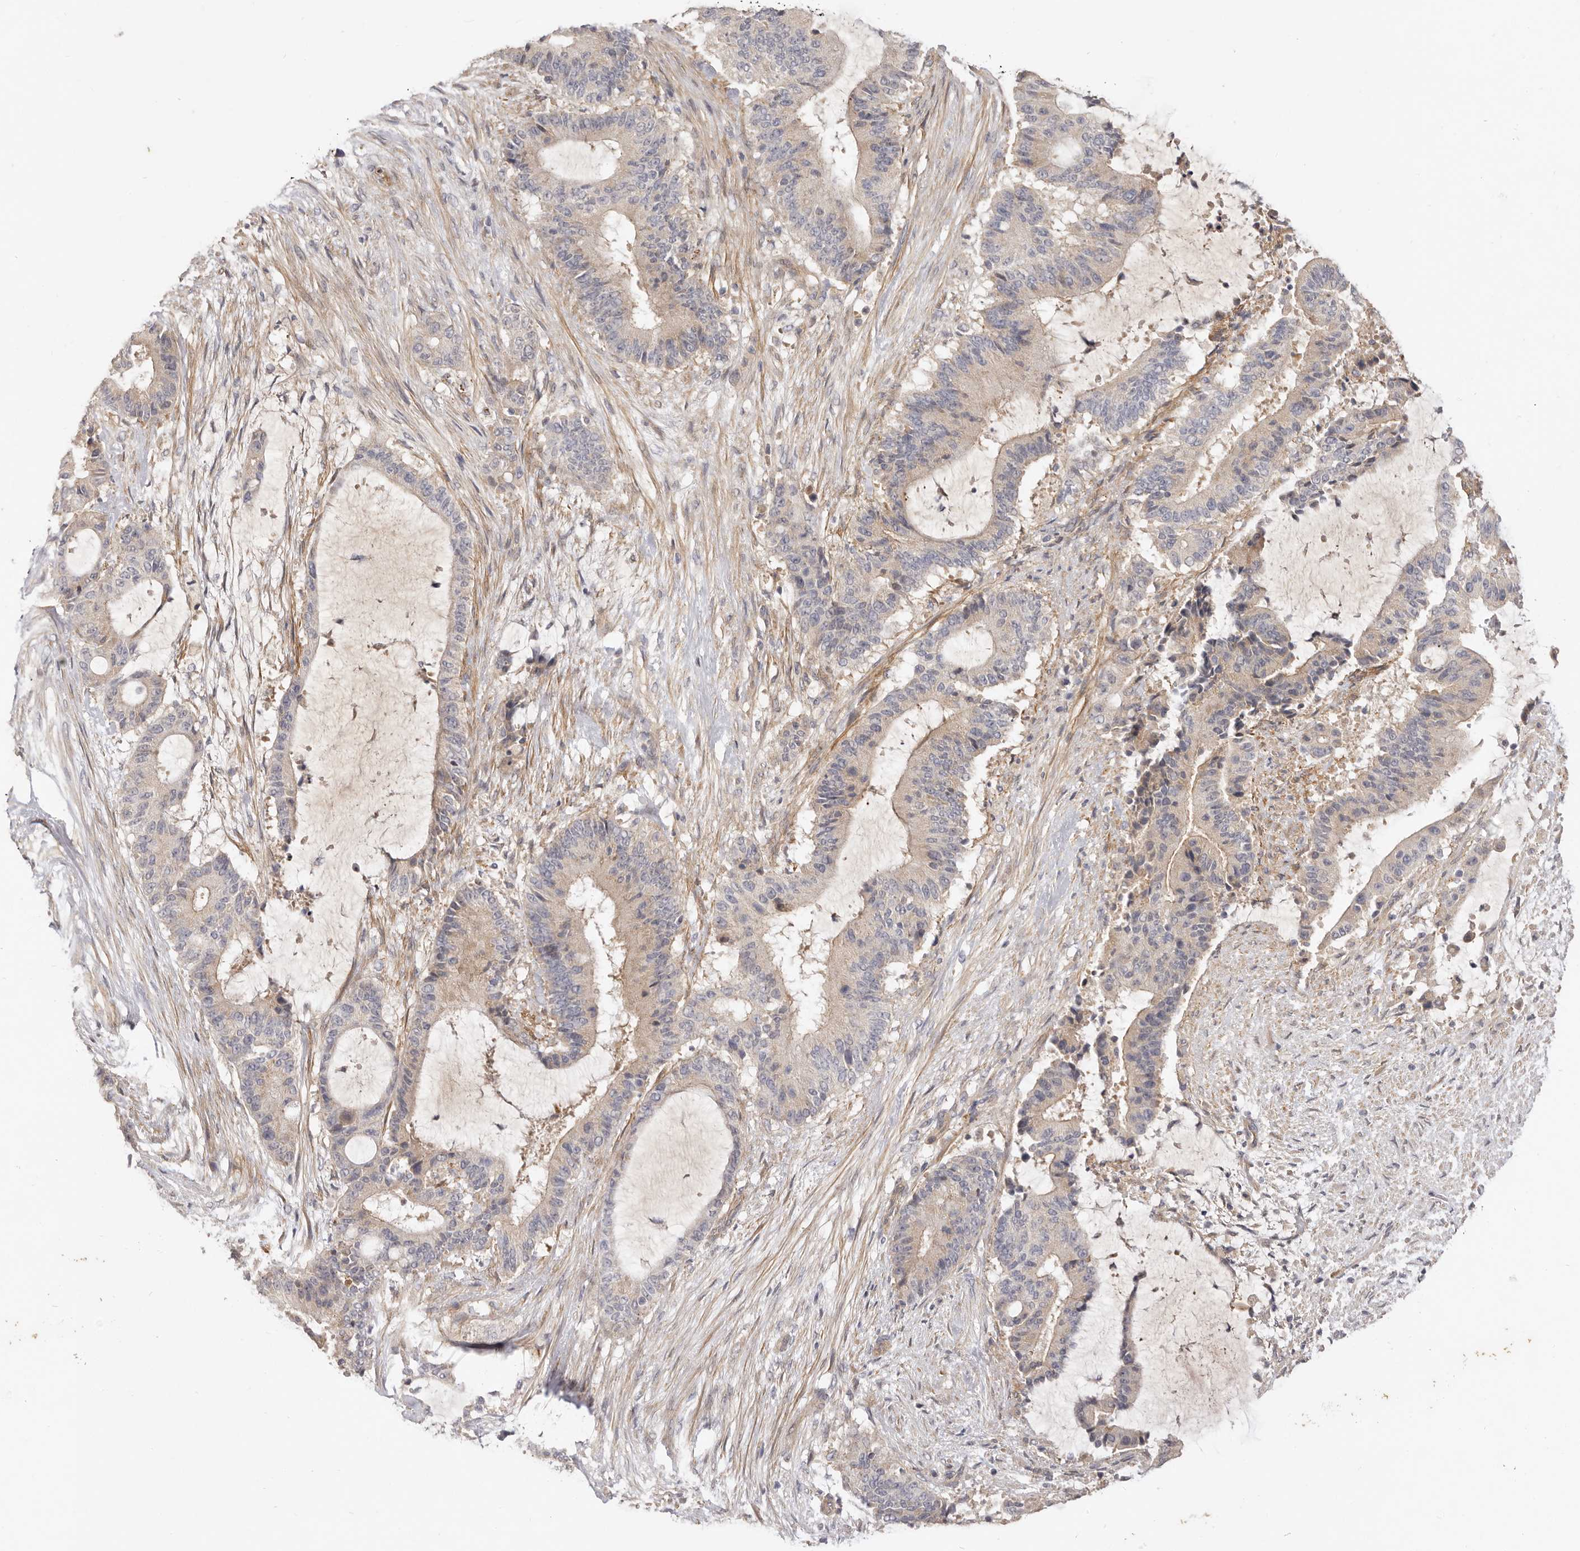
{"staining": {"intensity": "negative", "quantity": "none", "location": "none"}, "tissue": "liver cancer", "cell_type": "Tumor cells", "image_type": "cancer", "snomed": [{"axis": "morphology", "description": "Normal tissue, NOS"}, {"axis": "morphology", "description": "Cholangiocarcinoma"}, {"axis": "topography", "description": "Liver"}, {"axis": "topography", "description": "Peripheral nerve tissue"}], "caption": "DAB immunohistochemical staining of liver cholangiocarcinoma reveals no significant staining in tumor cells. (Stains: DAB immunohistochemistry (IHC) with hematoxylin counter stain, Microscopy: brightfield microscopy at high magnification).", "gene": "ADAMTS9", "patient": {"sex": "female", "age": 73}}